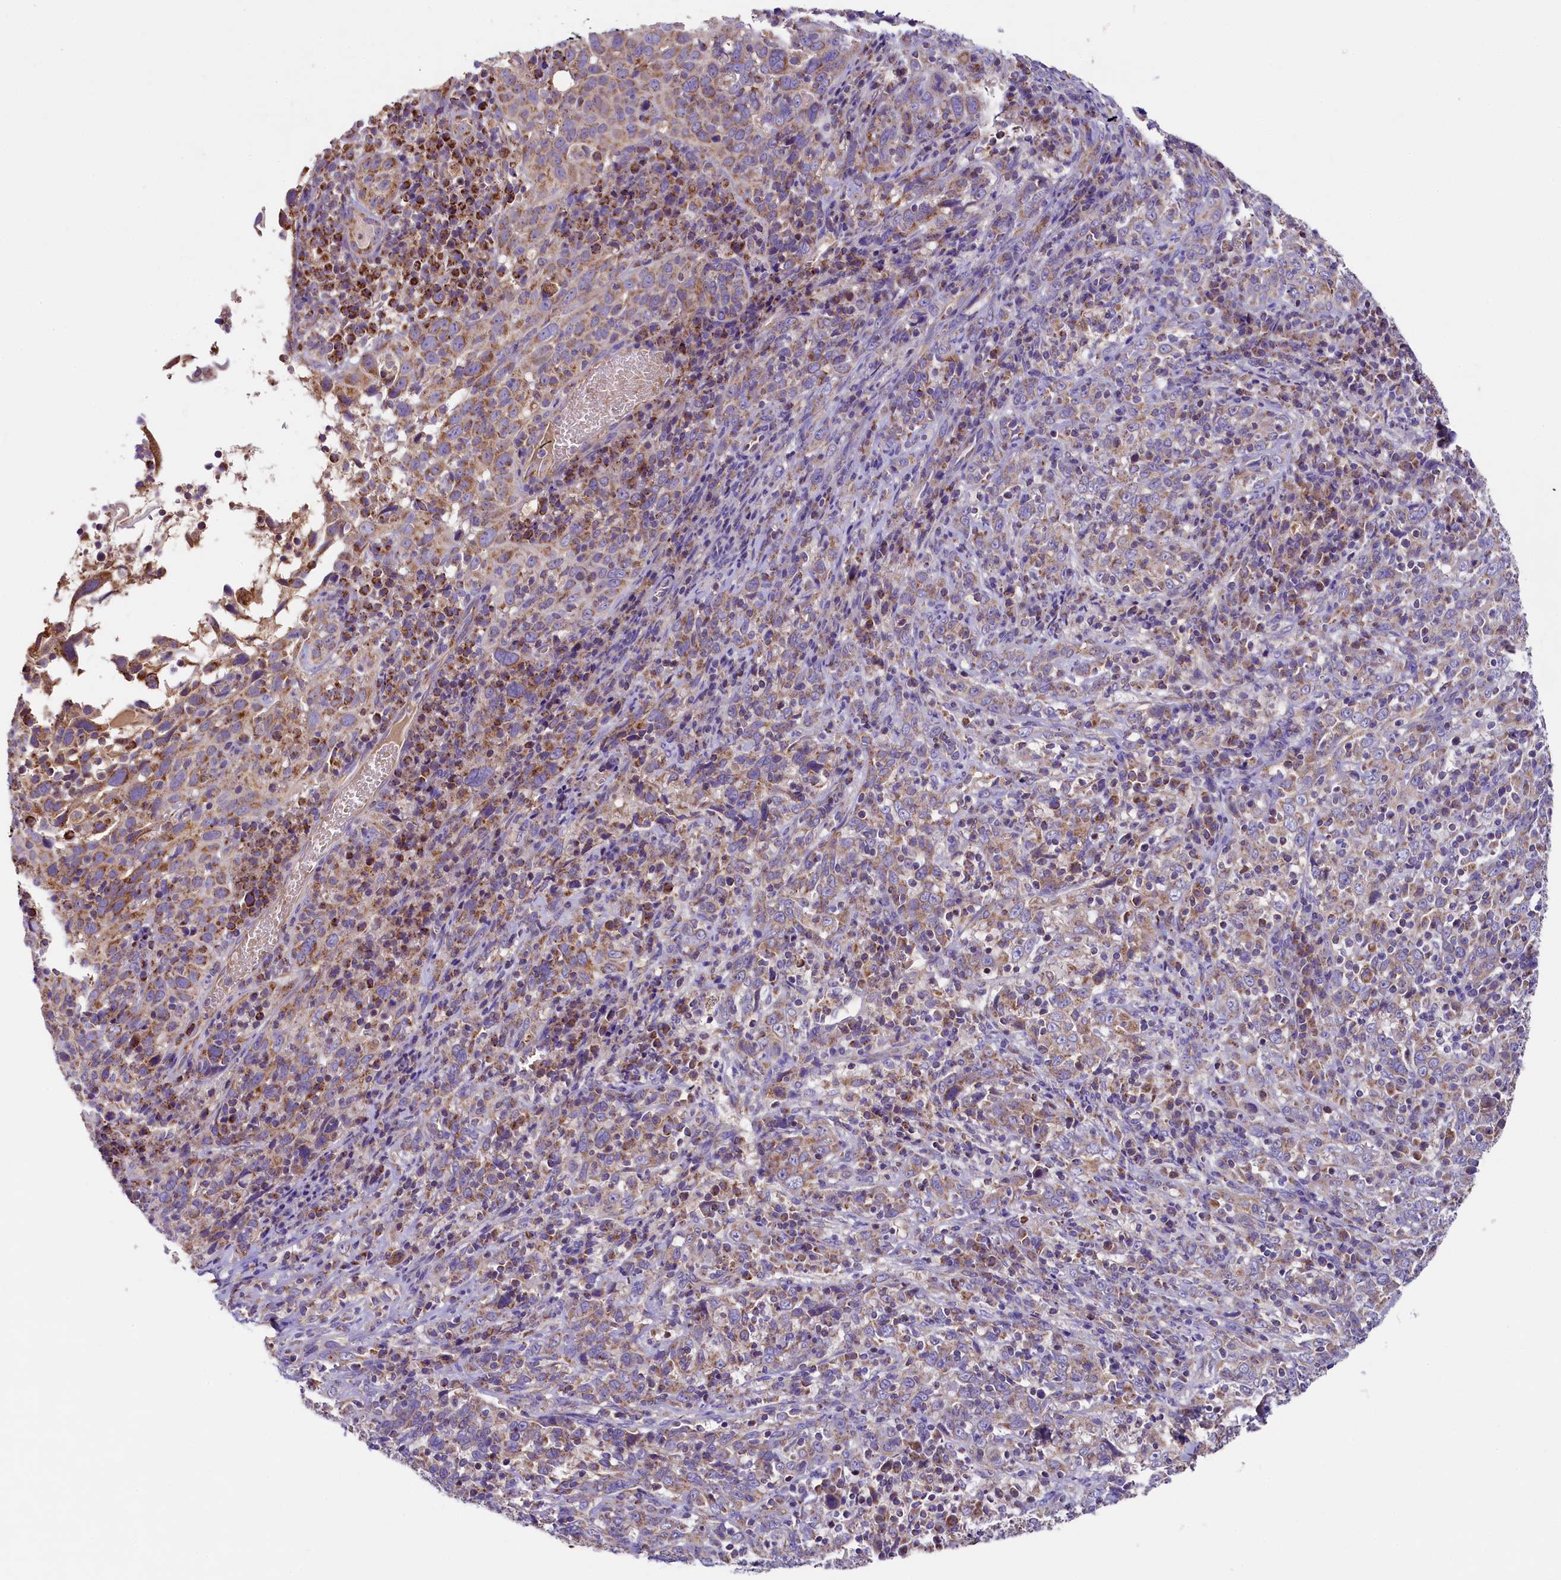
{"staining": {"intensity": "moderate", "quantity": "<25%", "location": "cytoplasmic/membranous"}, "tissue": "cervical cancer", "cell_type": "Tumor cells", "image_type": "cancer", "snomed": [{"axis": "morphology", "description": "Squamous cell carcinoma, NOS"}, {"axis": "topography", "description": "Cervix"}], "caption": "Immunohistochemical staining of human cervical cancer (squamous cell carcinoma) reveals moderate cytoplasmic/membranous protein expression in about <25% of tumor cells. (DAB IHC, brown staining for protein, blue staining for nuclei).", "gene": "PMPCB", "patient": {"sex": "female", "age": 46}}